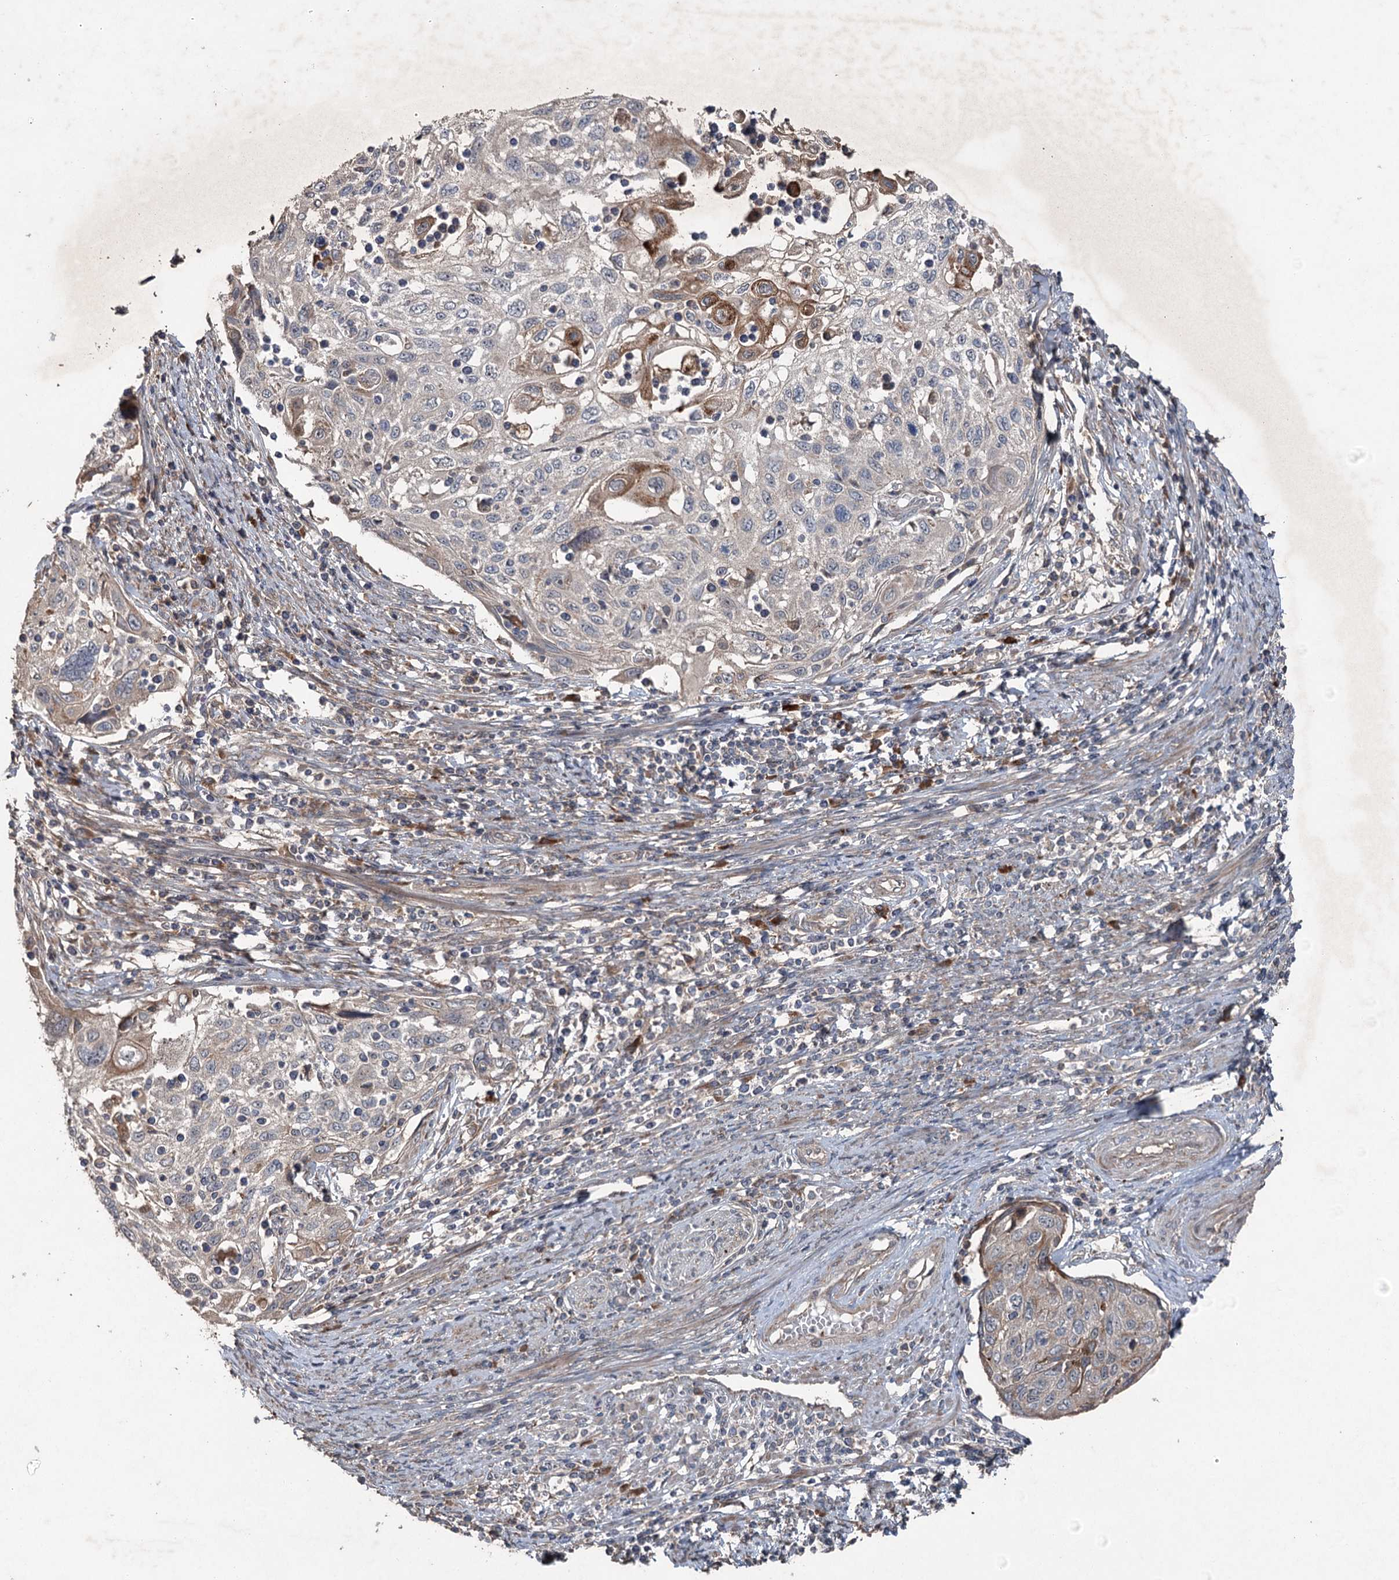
{"staining": {"intensity": "moderate", "quantity": "<25%", "location": "cytoplasmic/membranous"}, "tissue": "cervical cancer", "cell_type": "Tumor cells", "image_type": "cancer", "snomed": [{"axis": "morphology", "description": "Squamous cell carcinoma, NOS"}, {"axis": "topography", "description": "Cervix"}], "caption": "Human cervical cancer stained with a brown dye exhibits moderate cytoplasmic/membranous positive staining in approximately <25% of tumor cells.", "gene": "MAPK8IP2", "patient": {"sex": "female", "age": 70}}